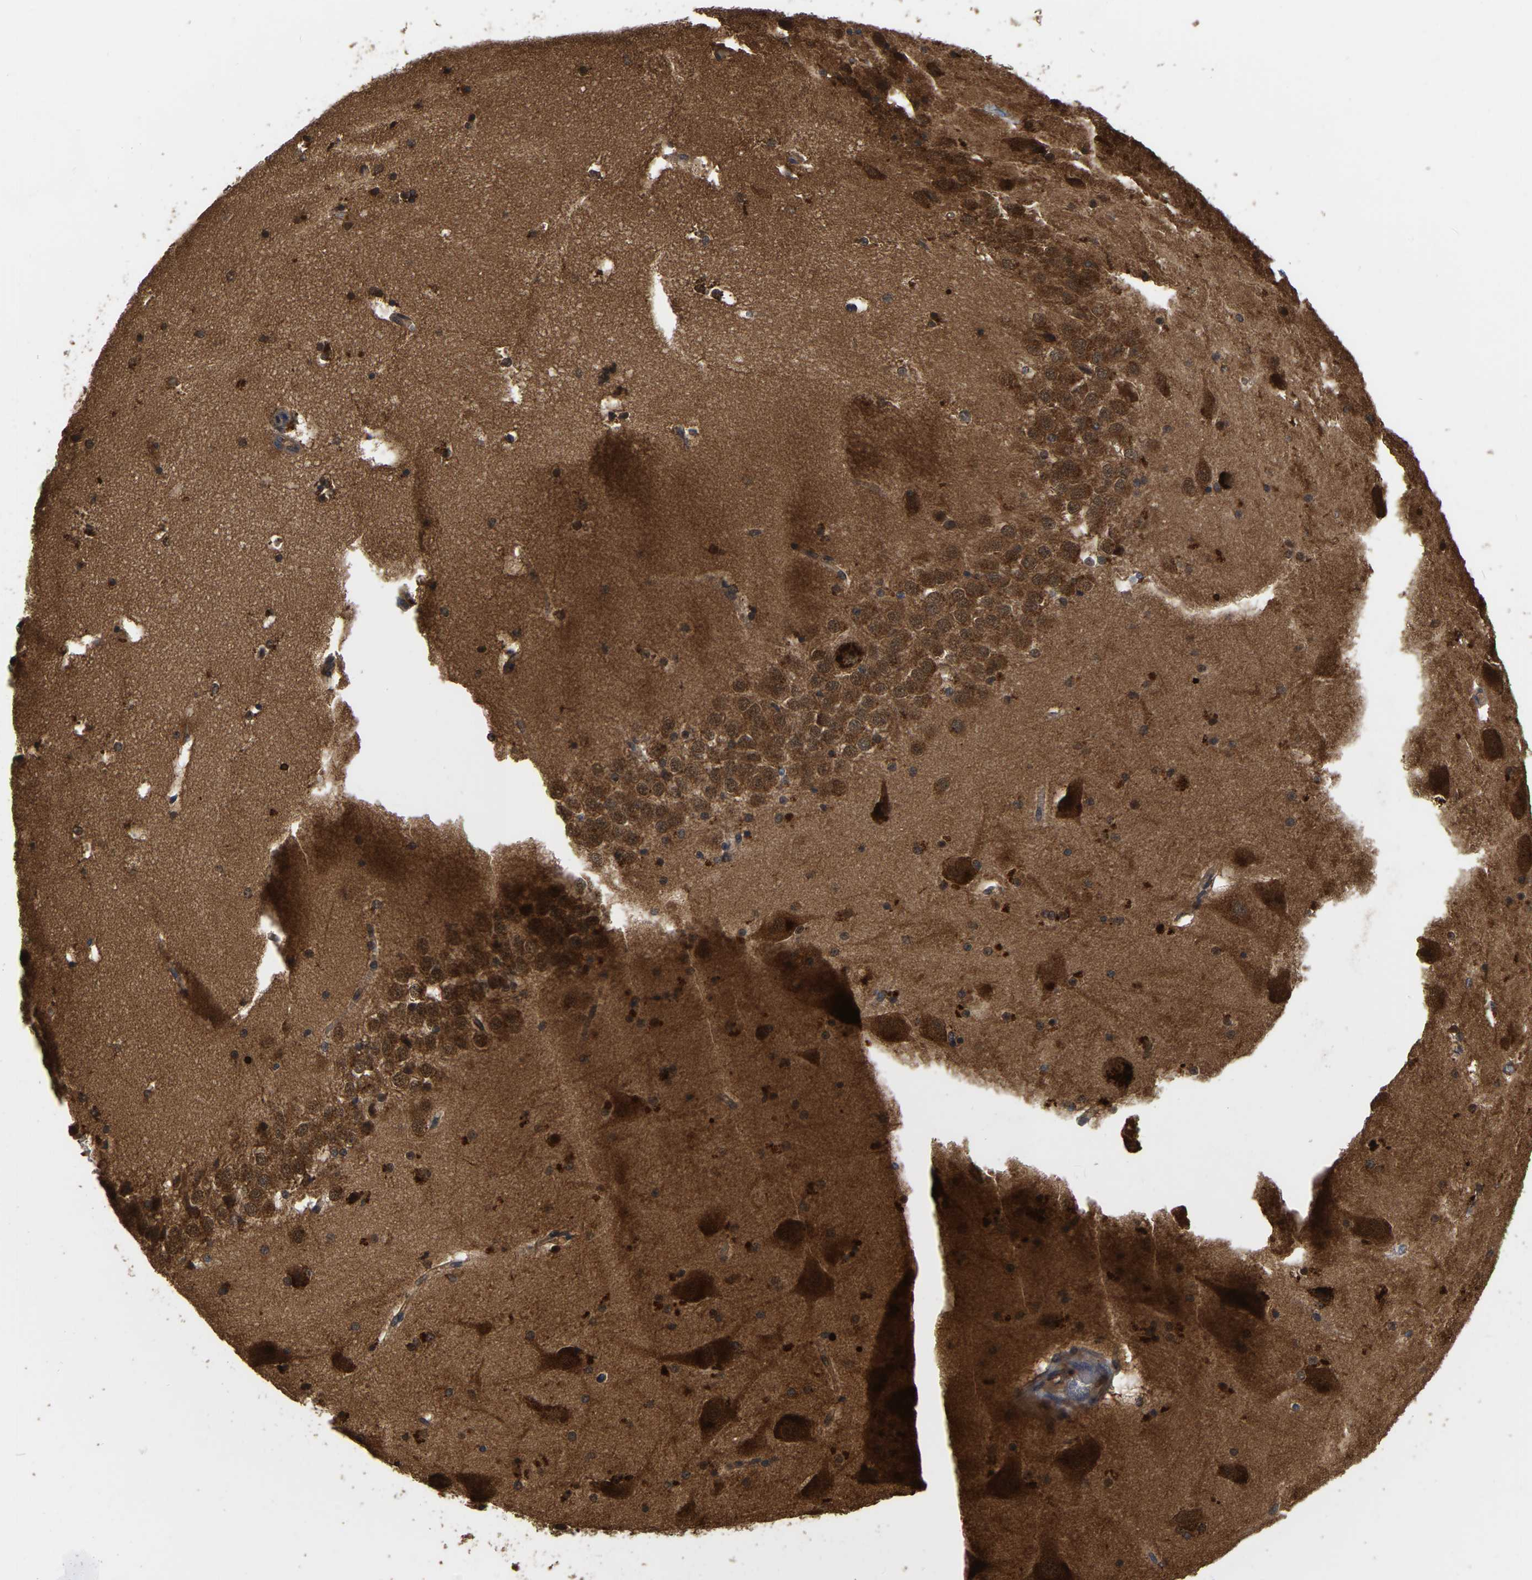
{"staining": {"intensity": "strong", "quantity": ">75%", "location": "cytoplasmic/membranous"}, "tissue": "hippocampus", "cell_type": "Glial cells", "image_type": "normal", "snomed": [{"axis": "morphology", "description": "Normal tissue, NOS"}, {"axis": "topography", "description": "Hippocampus"}], "caption": "Strong cytoplasmic/membranous protein positivity is present in about >75% of glial cells in hippocampus.", "gene": "GARS1", "patient": {"sex": "male", "age": 45}}